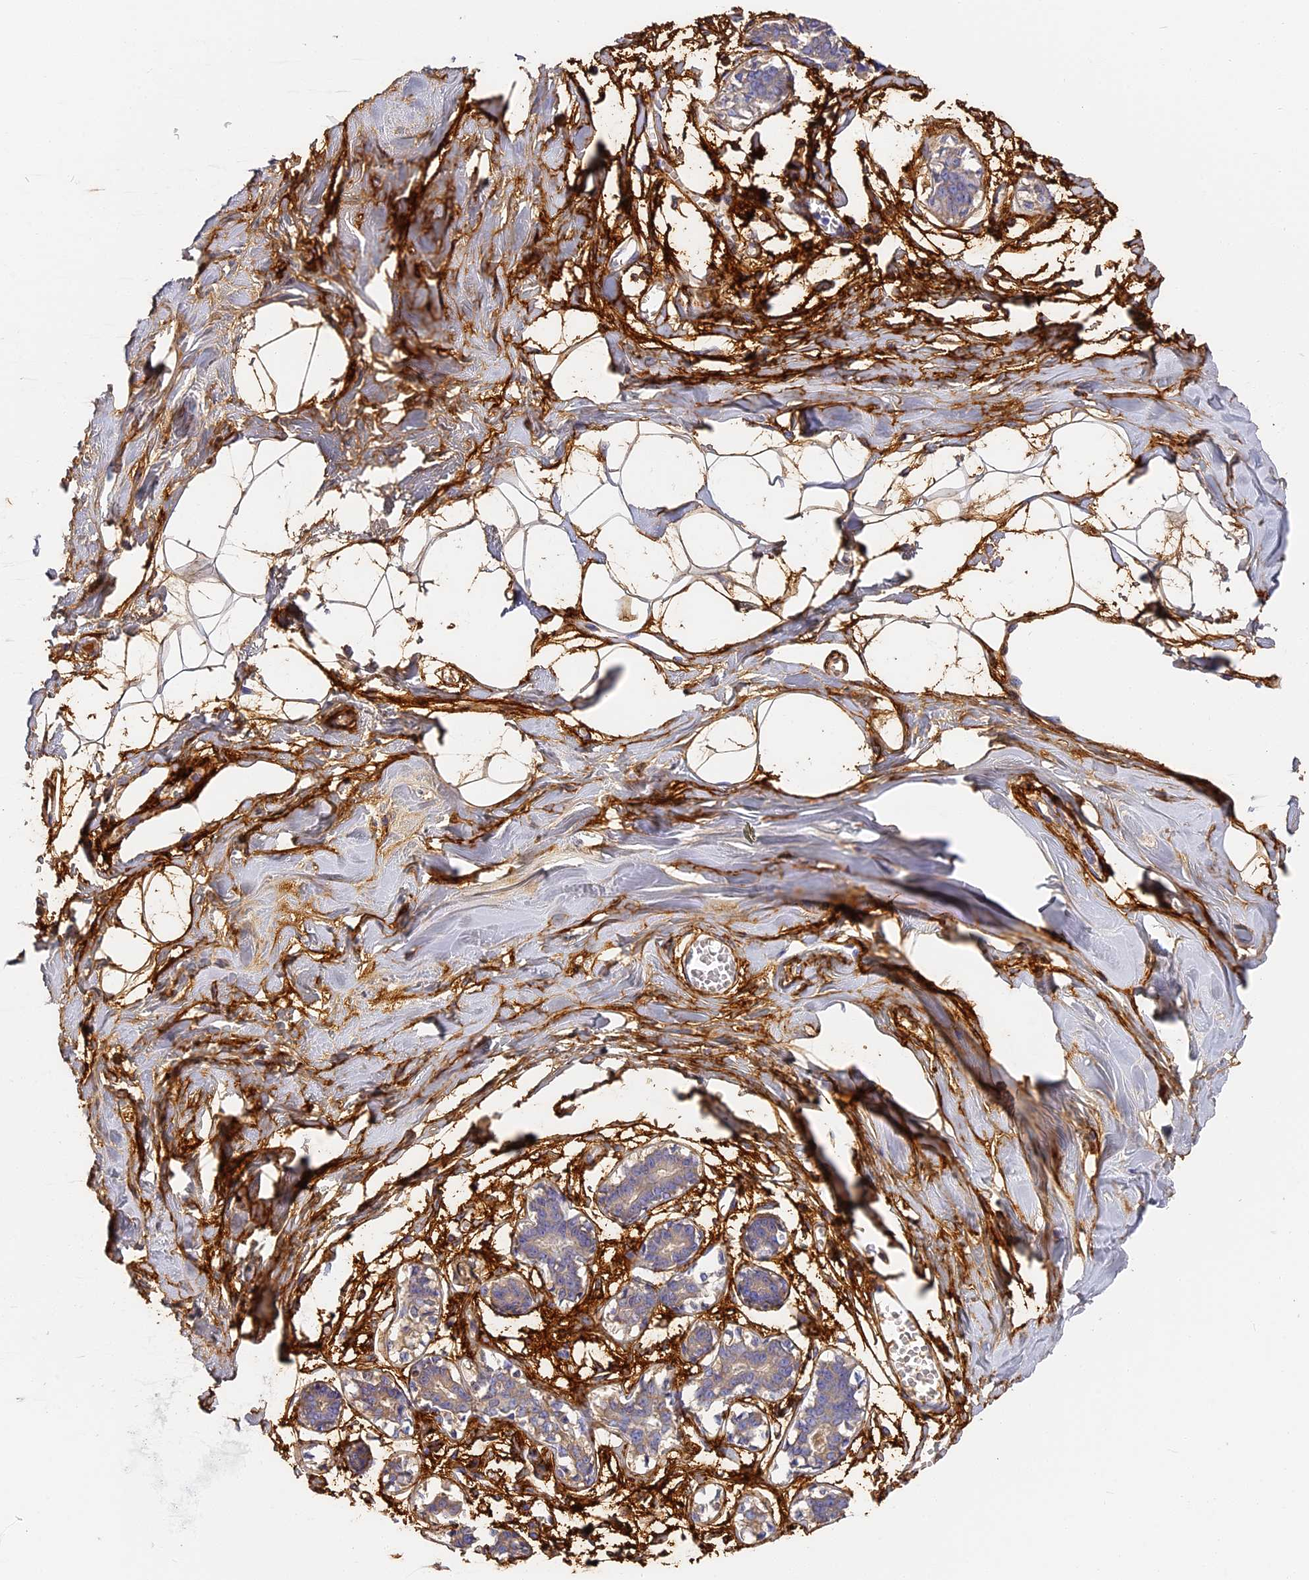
{"staining": {"intensity": "moderate", "quantity": ">75%", "location": "cytoplasmic/membranous"}, "tissue": "breast", "cell_type": "Adipocytes", "image_type": "normal", "snomed": [{"axis": "morphology", "description": "Normal tissue, NOS"}, {"axis": "topography", "description": "Breast"}], "caption": "Unremarkable breast shows moderate cytoplasmic/membranous positivity in about >75% of adipocytes, visualized by immunohistochemistry. (Brightfield microscopy of DAB IHC at high magnification).", "gene": "ITIH1", "patient": {"sex": "female", "age": 27}}